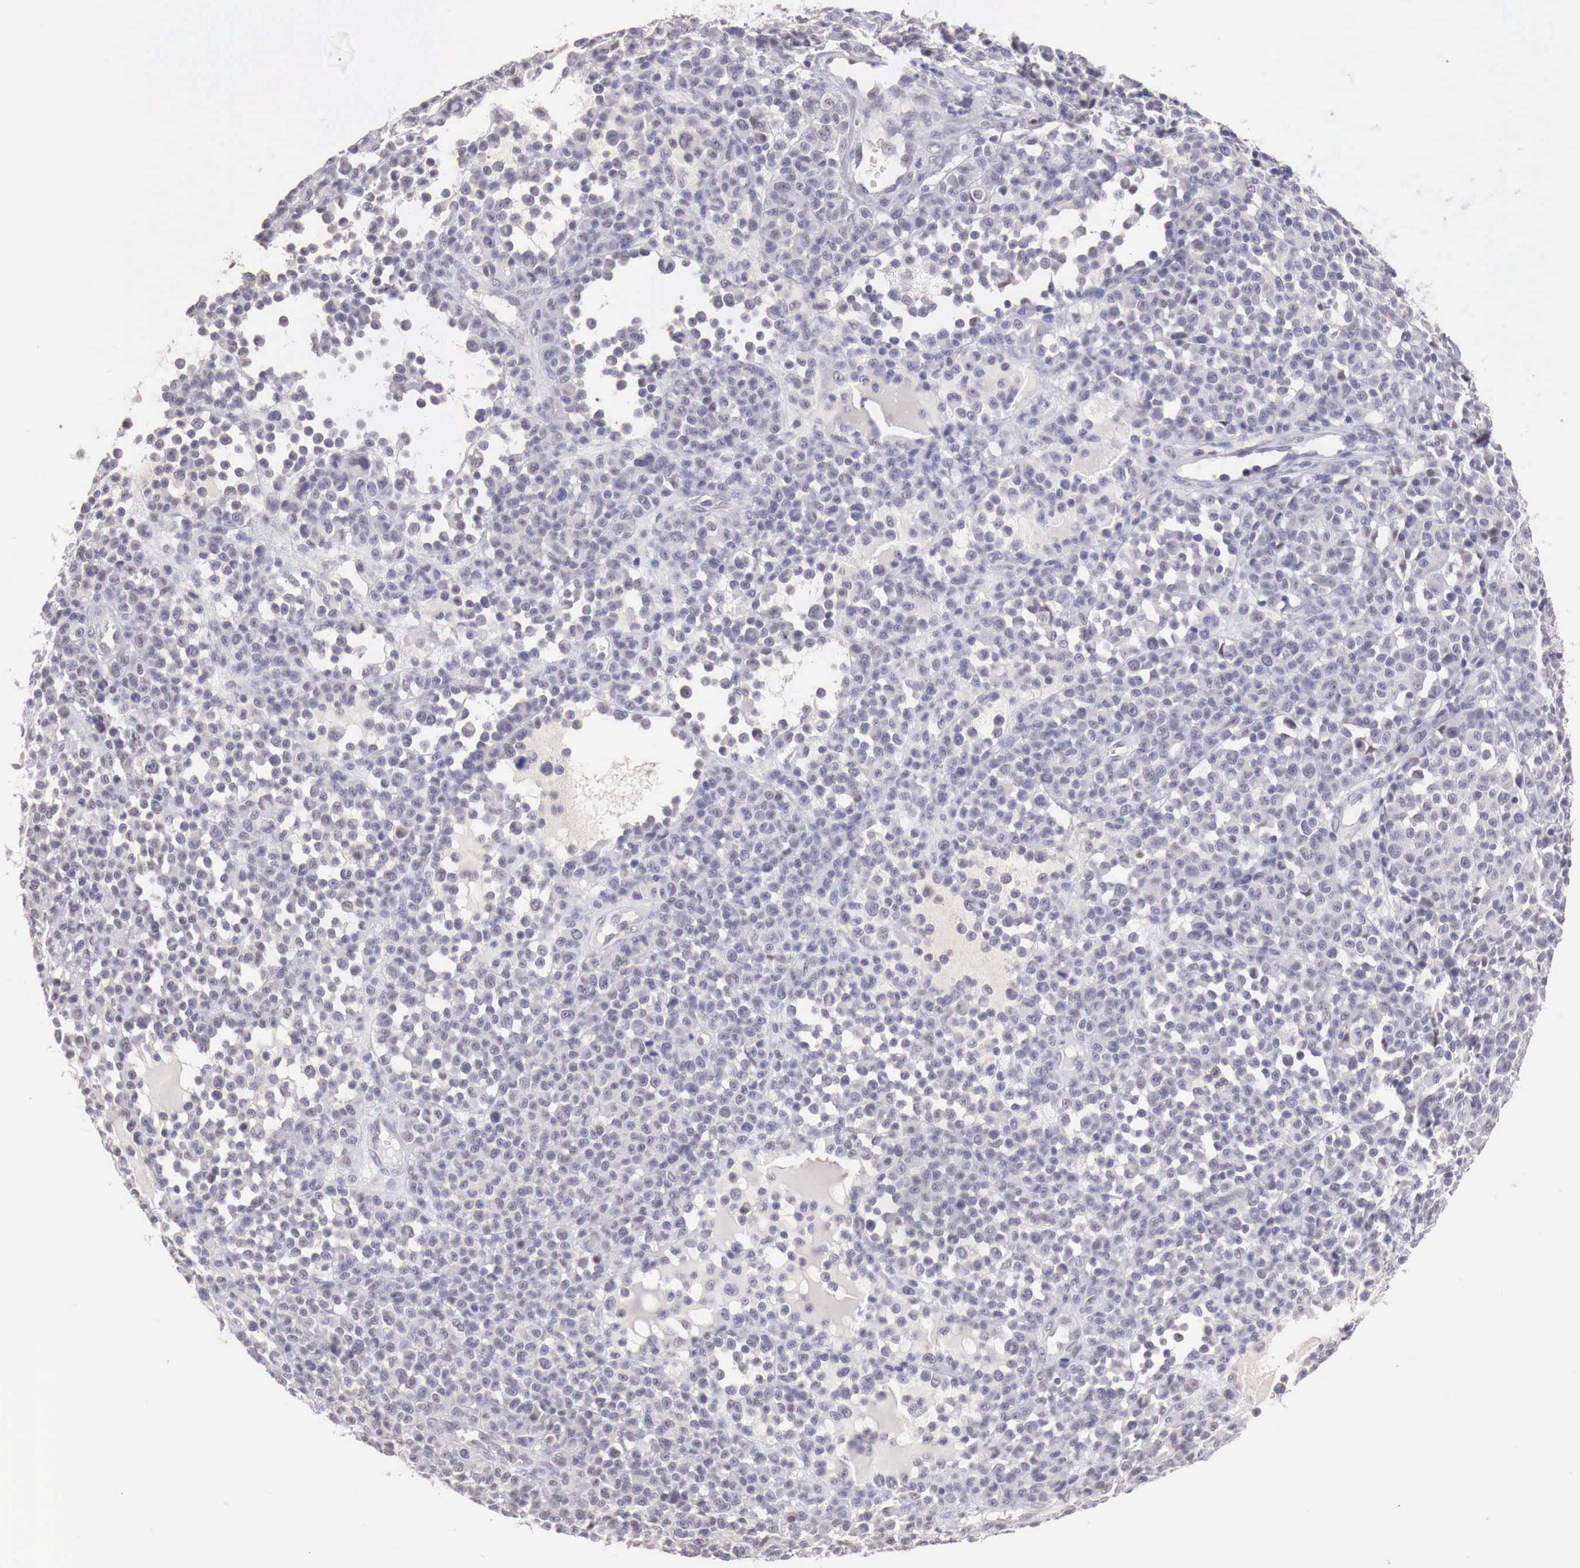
{"staining": {"intensity": "negative", "quantity": "none", "location": "none"}, "tissue": "melanoma", "cell_type": "Tumor cells", "image_type": "cancer", "snomed": [{"axis": "morphology", "description": "Malignant melanoma, Metastatic site"}, {"axis": "topography", "description": "Skin"}], "caption": "Malignant melanoma (metastatic site) was stained to show a protein in brown. There is no significant expression in tumor cells.", "gene": "UBA1", "patient": {"sex": "male", "age": 32}}